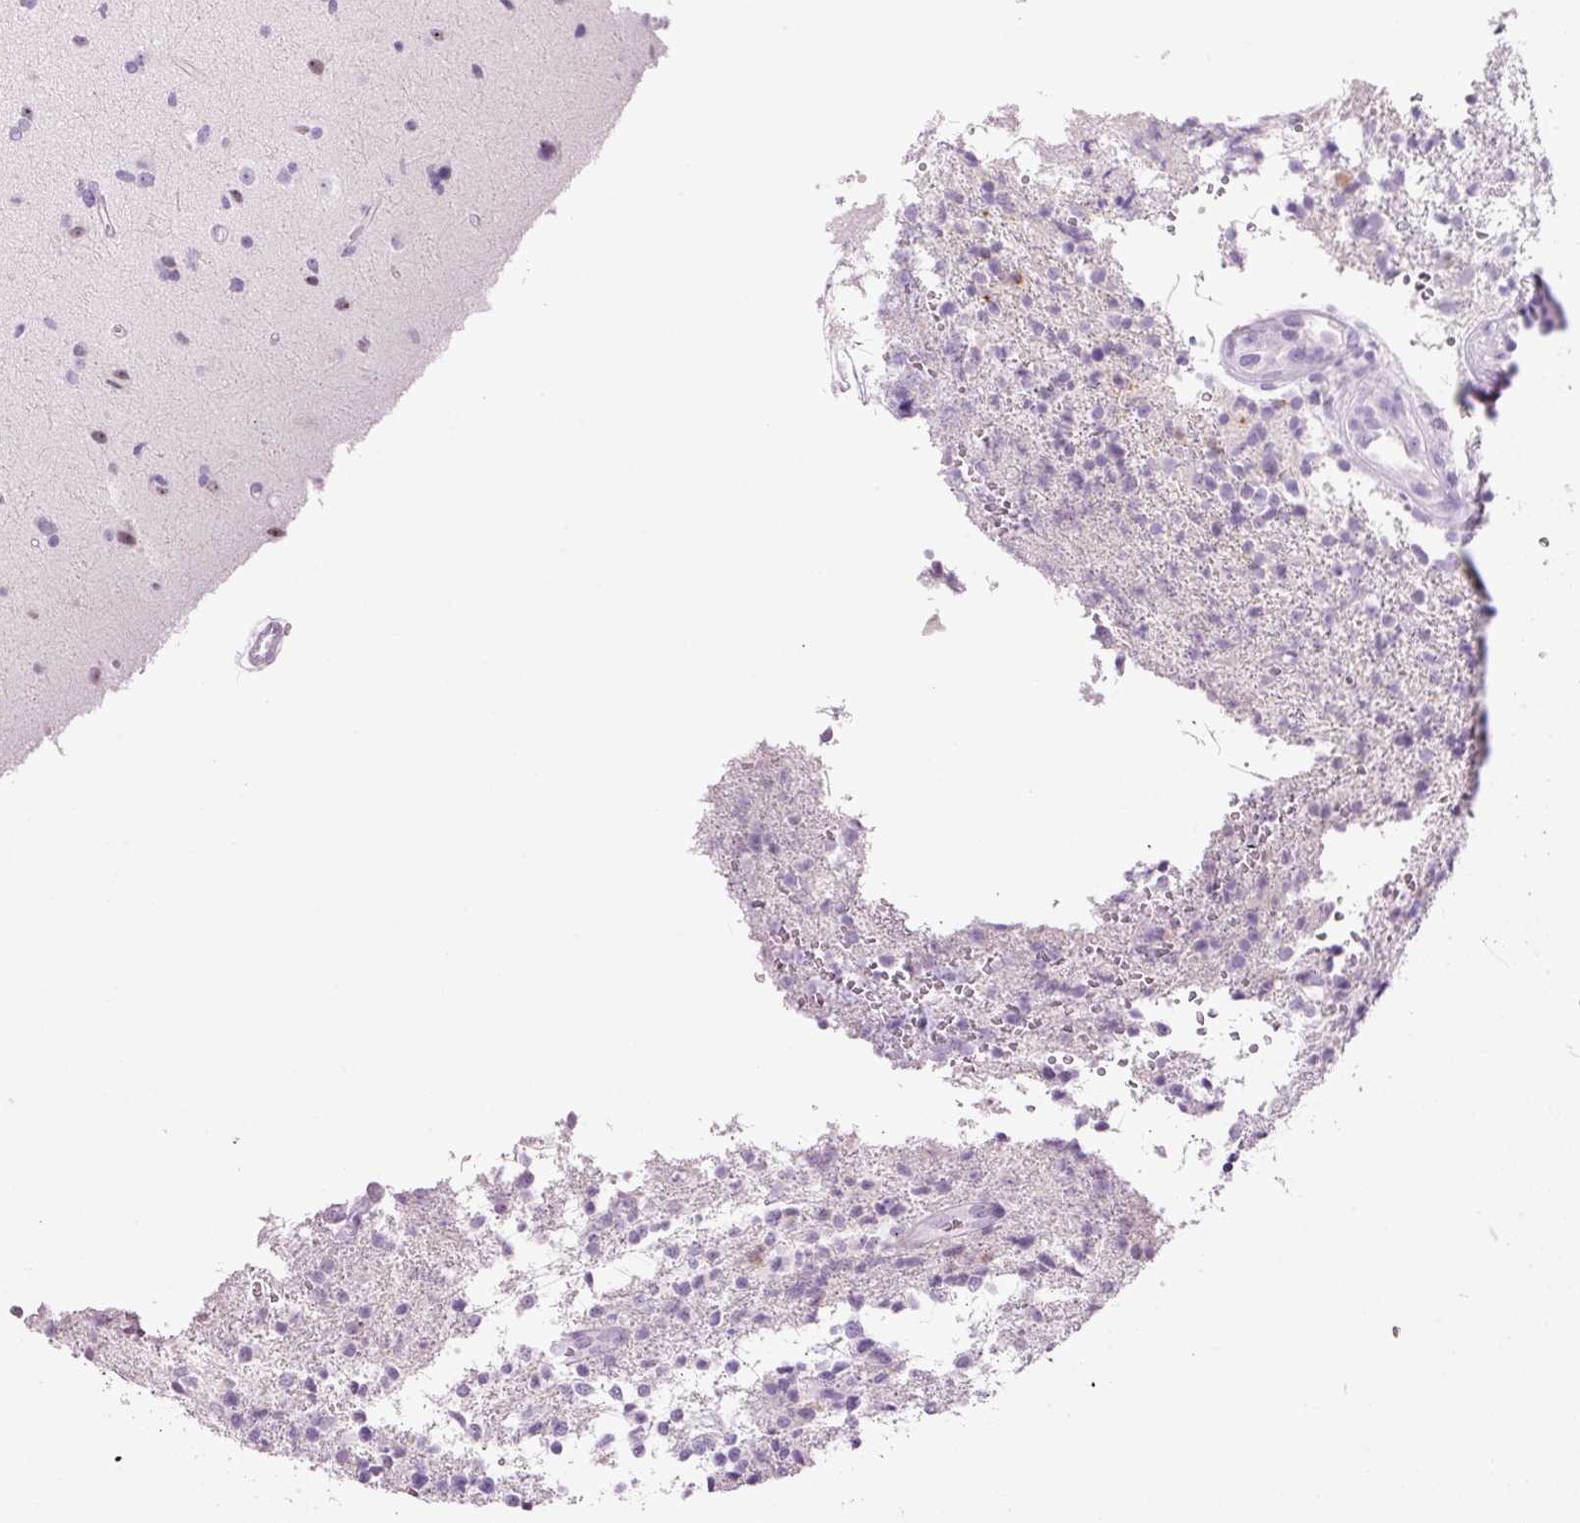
{"staining": {"intensity": "negative", "quantity": "none", "location": "none"}, "tissue": "glioma", "cell_type": "Tumor cells", "image_type": "cancer", "snomed": [{"axis": "morphology", "description": "Glioma, malignant, High grade"}, {"axis": "topography", "description": "Brain"}], "caption": "The immunohistochemistry image has no significant positivity in tumor cells of glioma tissue. Nuclei are stained in blue.", "gene": "KLF1", "patient": {"sex": "male", "age": 56}}